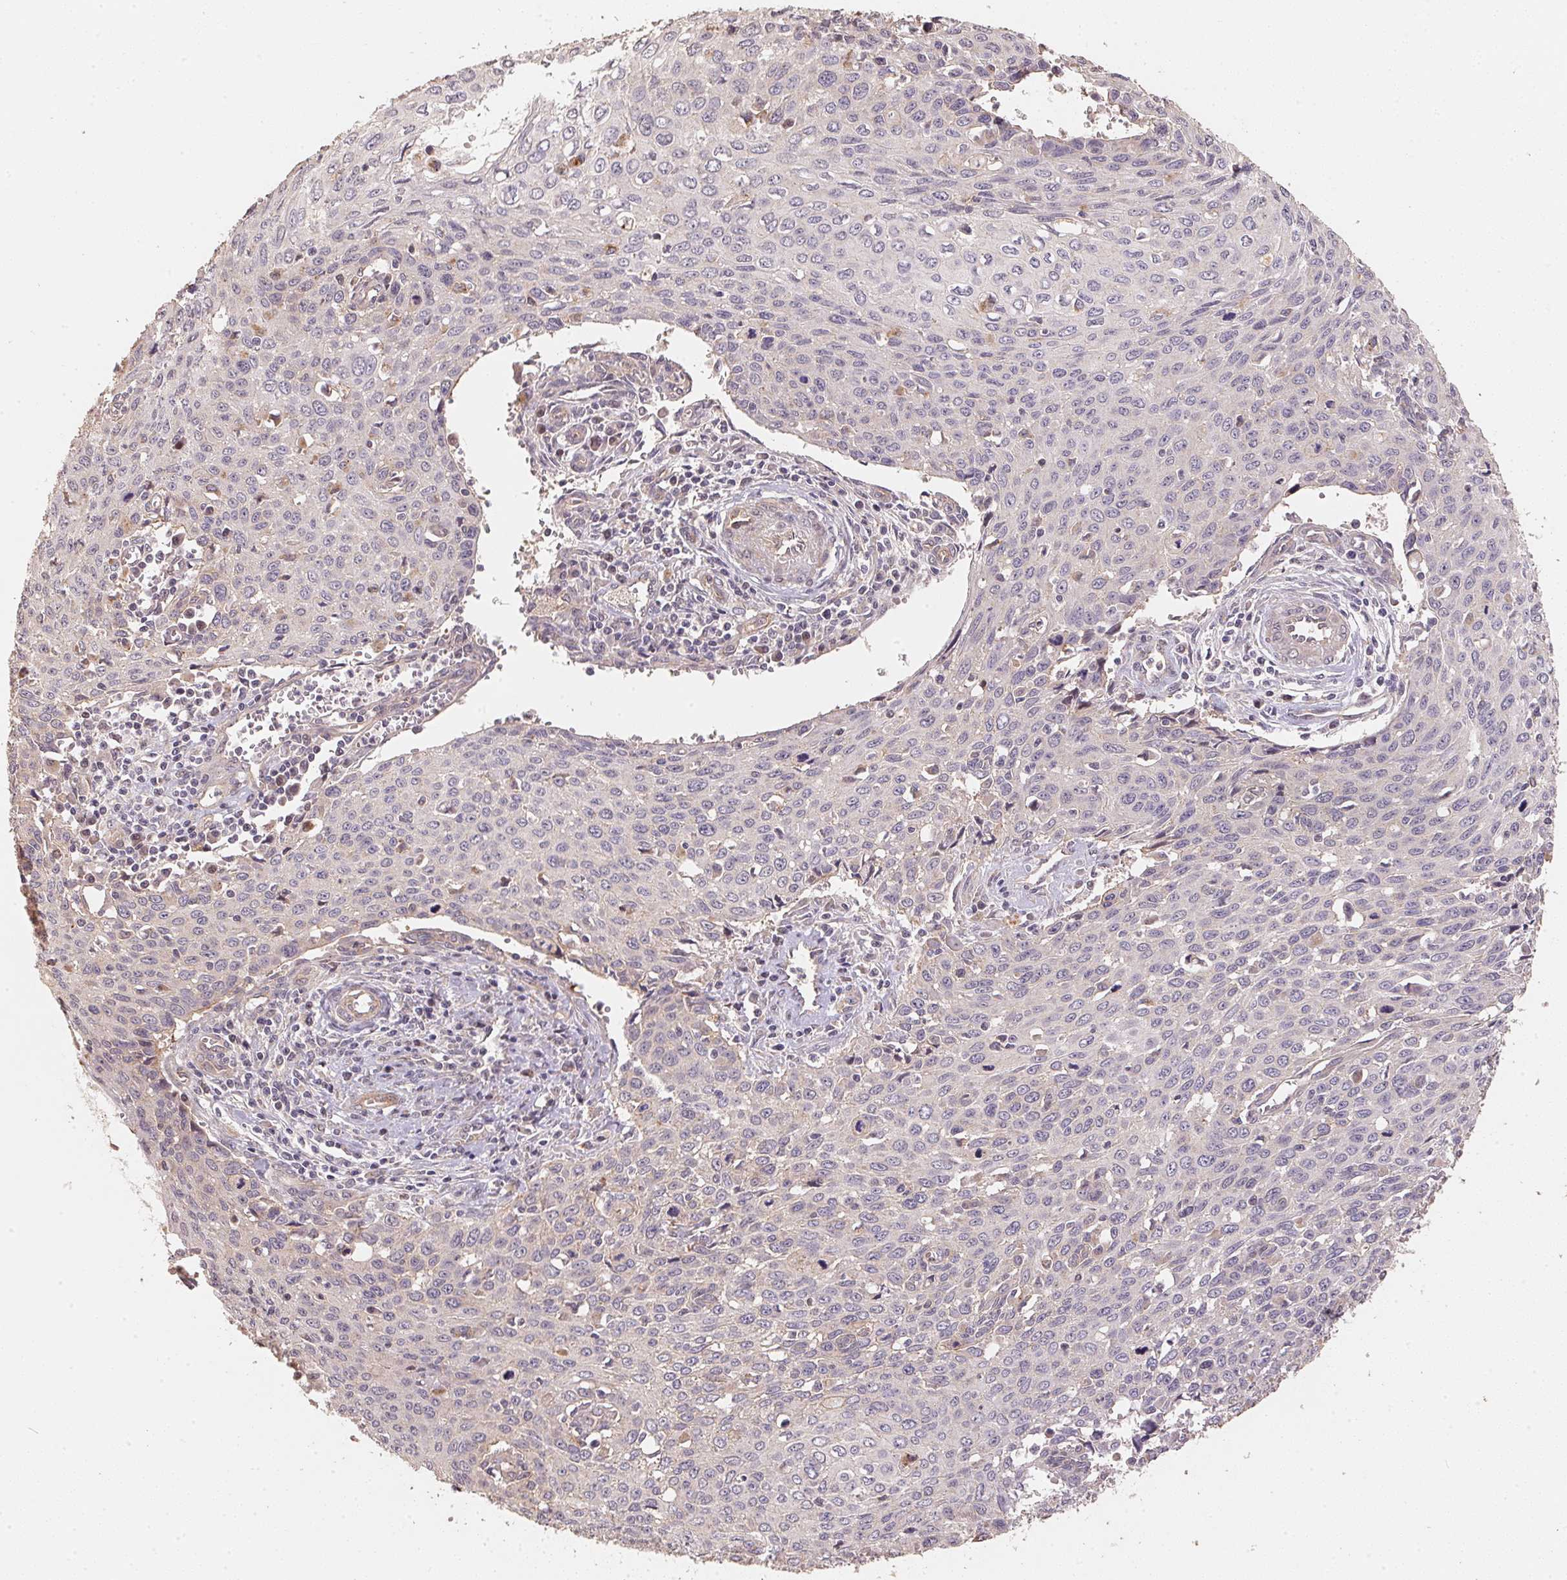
{"staining": {"intensity": "negative", "quantity": "none", "location": "none"}, "tissue": "cervical cancer", "cell_type": "Tumor cells", "image_type": "cancer", "snomed": [{"axis": "morphology", "description": "Squamous cell carcinoma, NOS"}, {"axis": "topography", "description": "Cervix"}], "caption": "An immunohistochemistry photomicrograph of cervical squamous cell carcinoma is shown. There is no staining in tumor cells of cervical squamous cell carcinoma.", "gene": "TMEM222", "patient": {"sex": "female", "age": 38}}